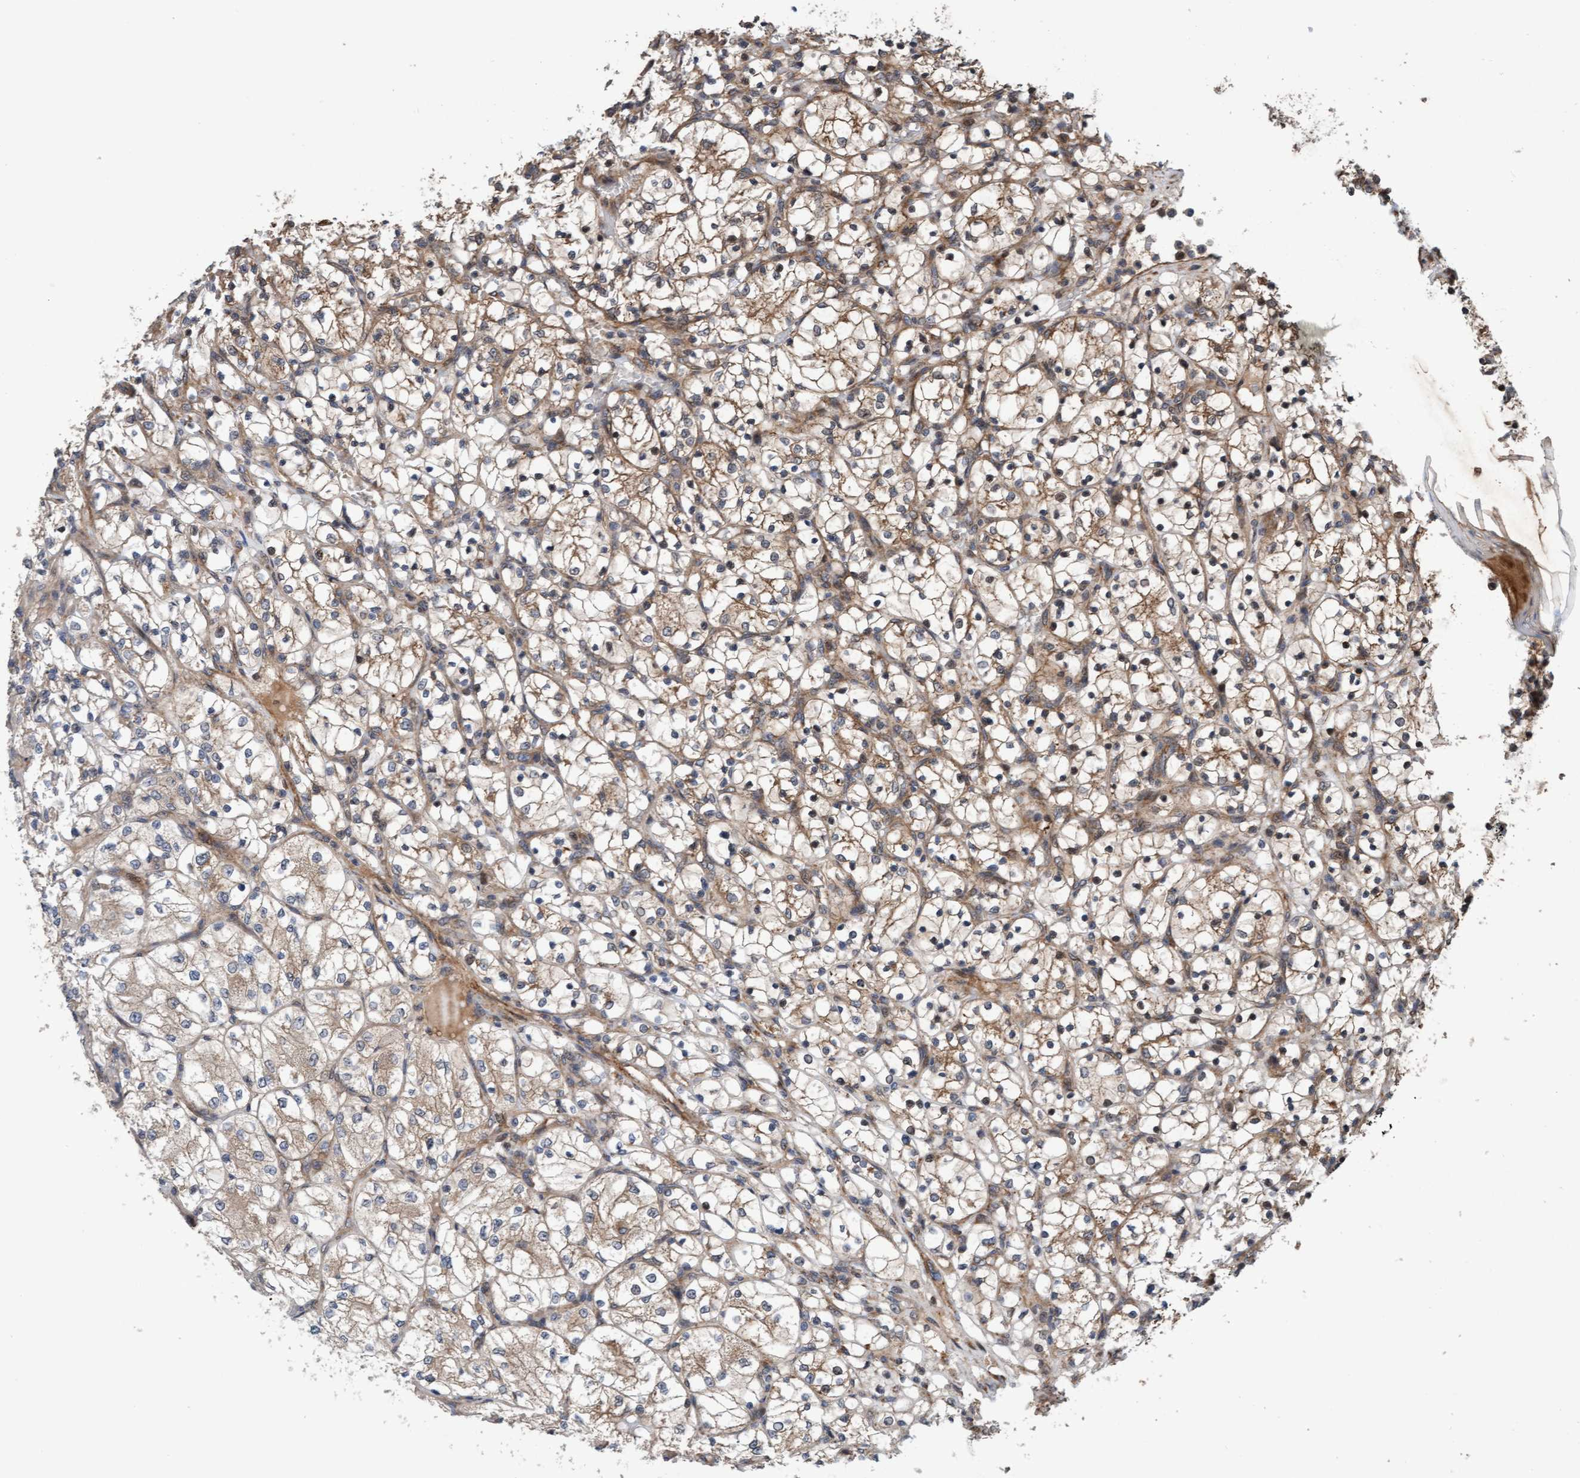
{"staining": {"intensity": "weak", "quantity": "25%-75%", "location": "cytoplasmic/membranous"}, "tissue": "renal cancer", "cell_type": "Tumor cells", "image_type": "cancer", "snomed": [{"axis": "morphology", "description": "Adenocarcinoma, NOS"}, {"axis": "topography", "description": "Kidney"}], "caption": "The photomicrograph reveals immunohistochemical staining of adenocarcinoma (renal). There is weak cytoplasmic/membranous positivity is present in about 25%-75% of tumor cells.", "gene": "MLXIP", "patient": {"sex": "female", "age": 69}}